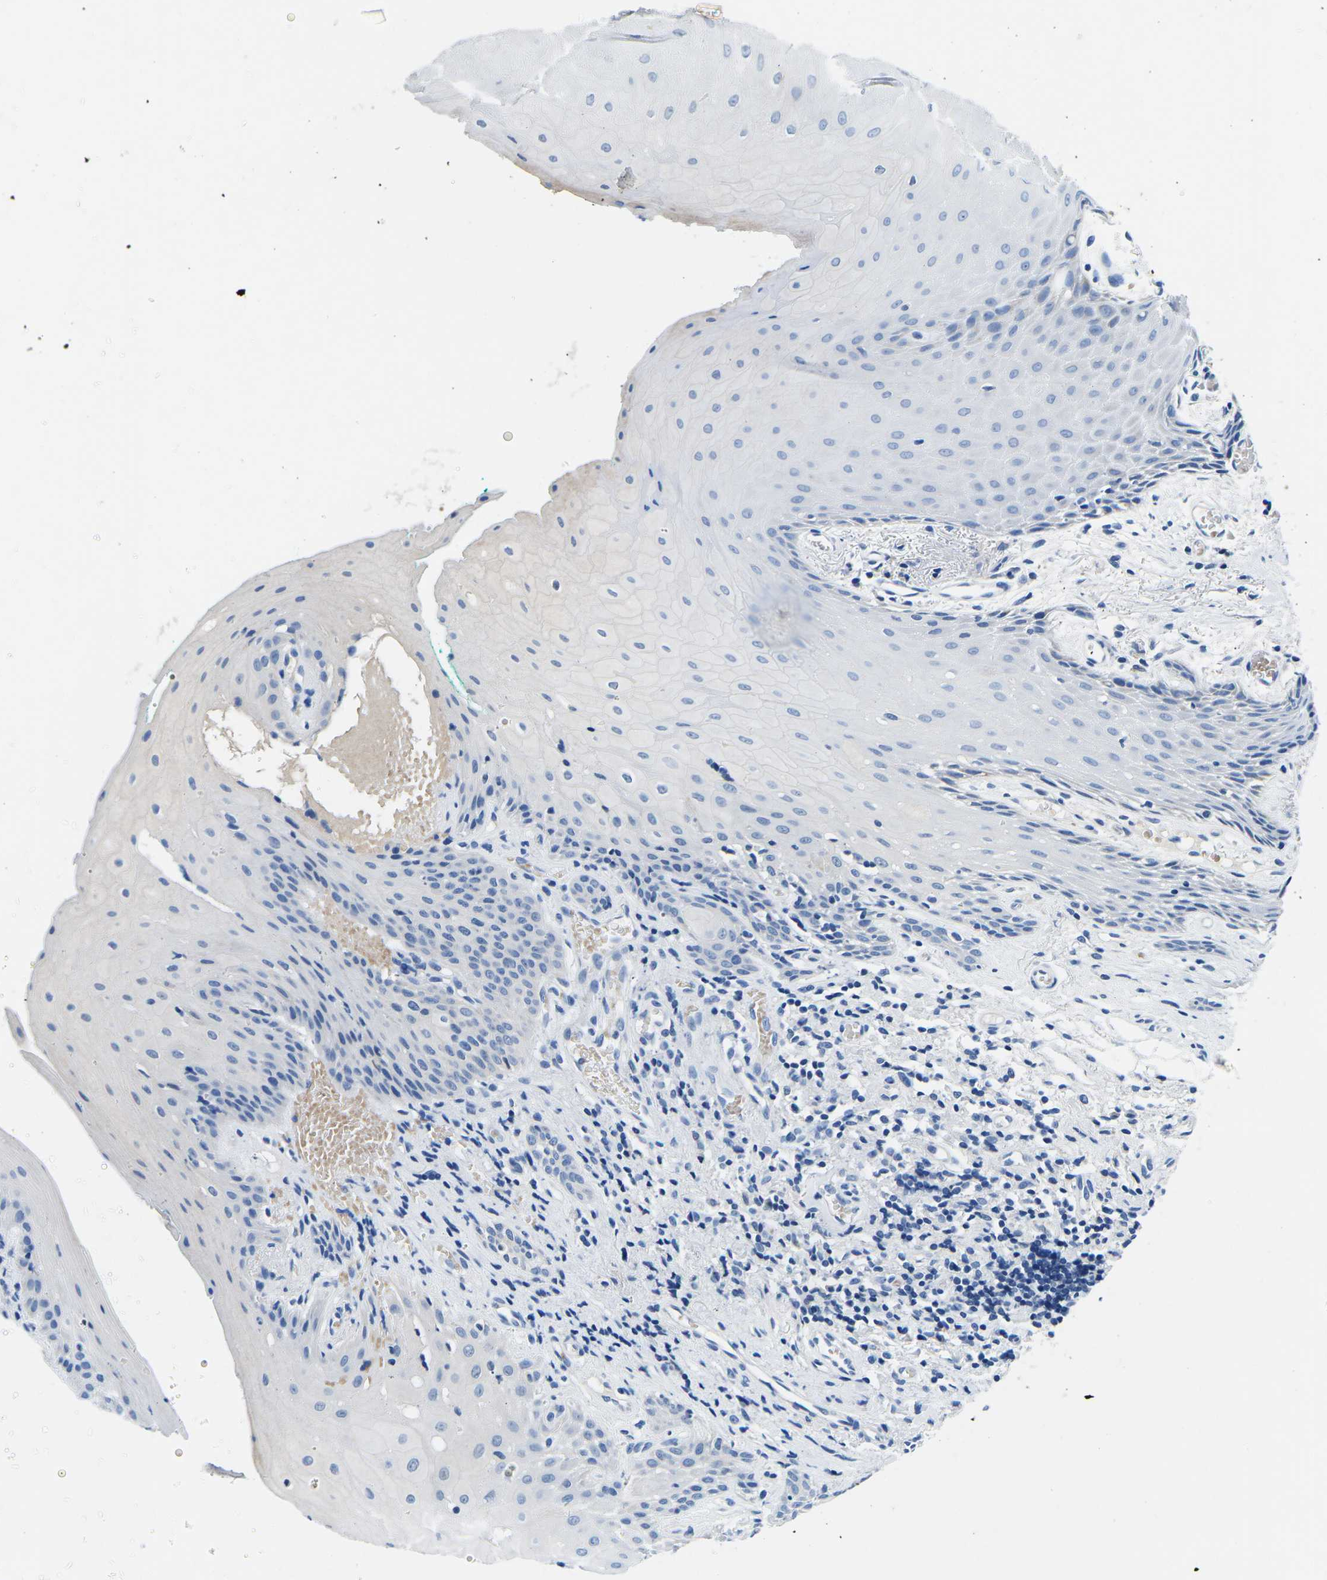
{"staining": {"intensity": "negative", "quantity": "none", "location": "none"}, "tissue": "oral mucosa", "cell_type": "Squamous epithelial cells", "image_type": "normal", "snomed": [{"axis": "morphology", "description": "Normal tissue, NOS"}, {"axis": "morphology", "description": "Squamous cell carcinoma, NOS"}, {"axis": "topography", "description": "Oral tissue"}, {"axis": "topography", "description": "Salivary gland"}, {"axis": "topography", "description": "Head-Neck"}], "caption": "An immunohistochemistry image of normal oral mucosa is shown. There is no staining in squamous epithelial cells of oral mucosa.", "gene": "TM6SF1", "patient": {"sex": "female", "age": 62}}